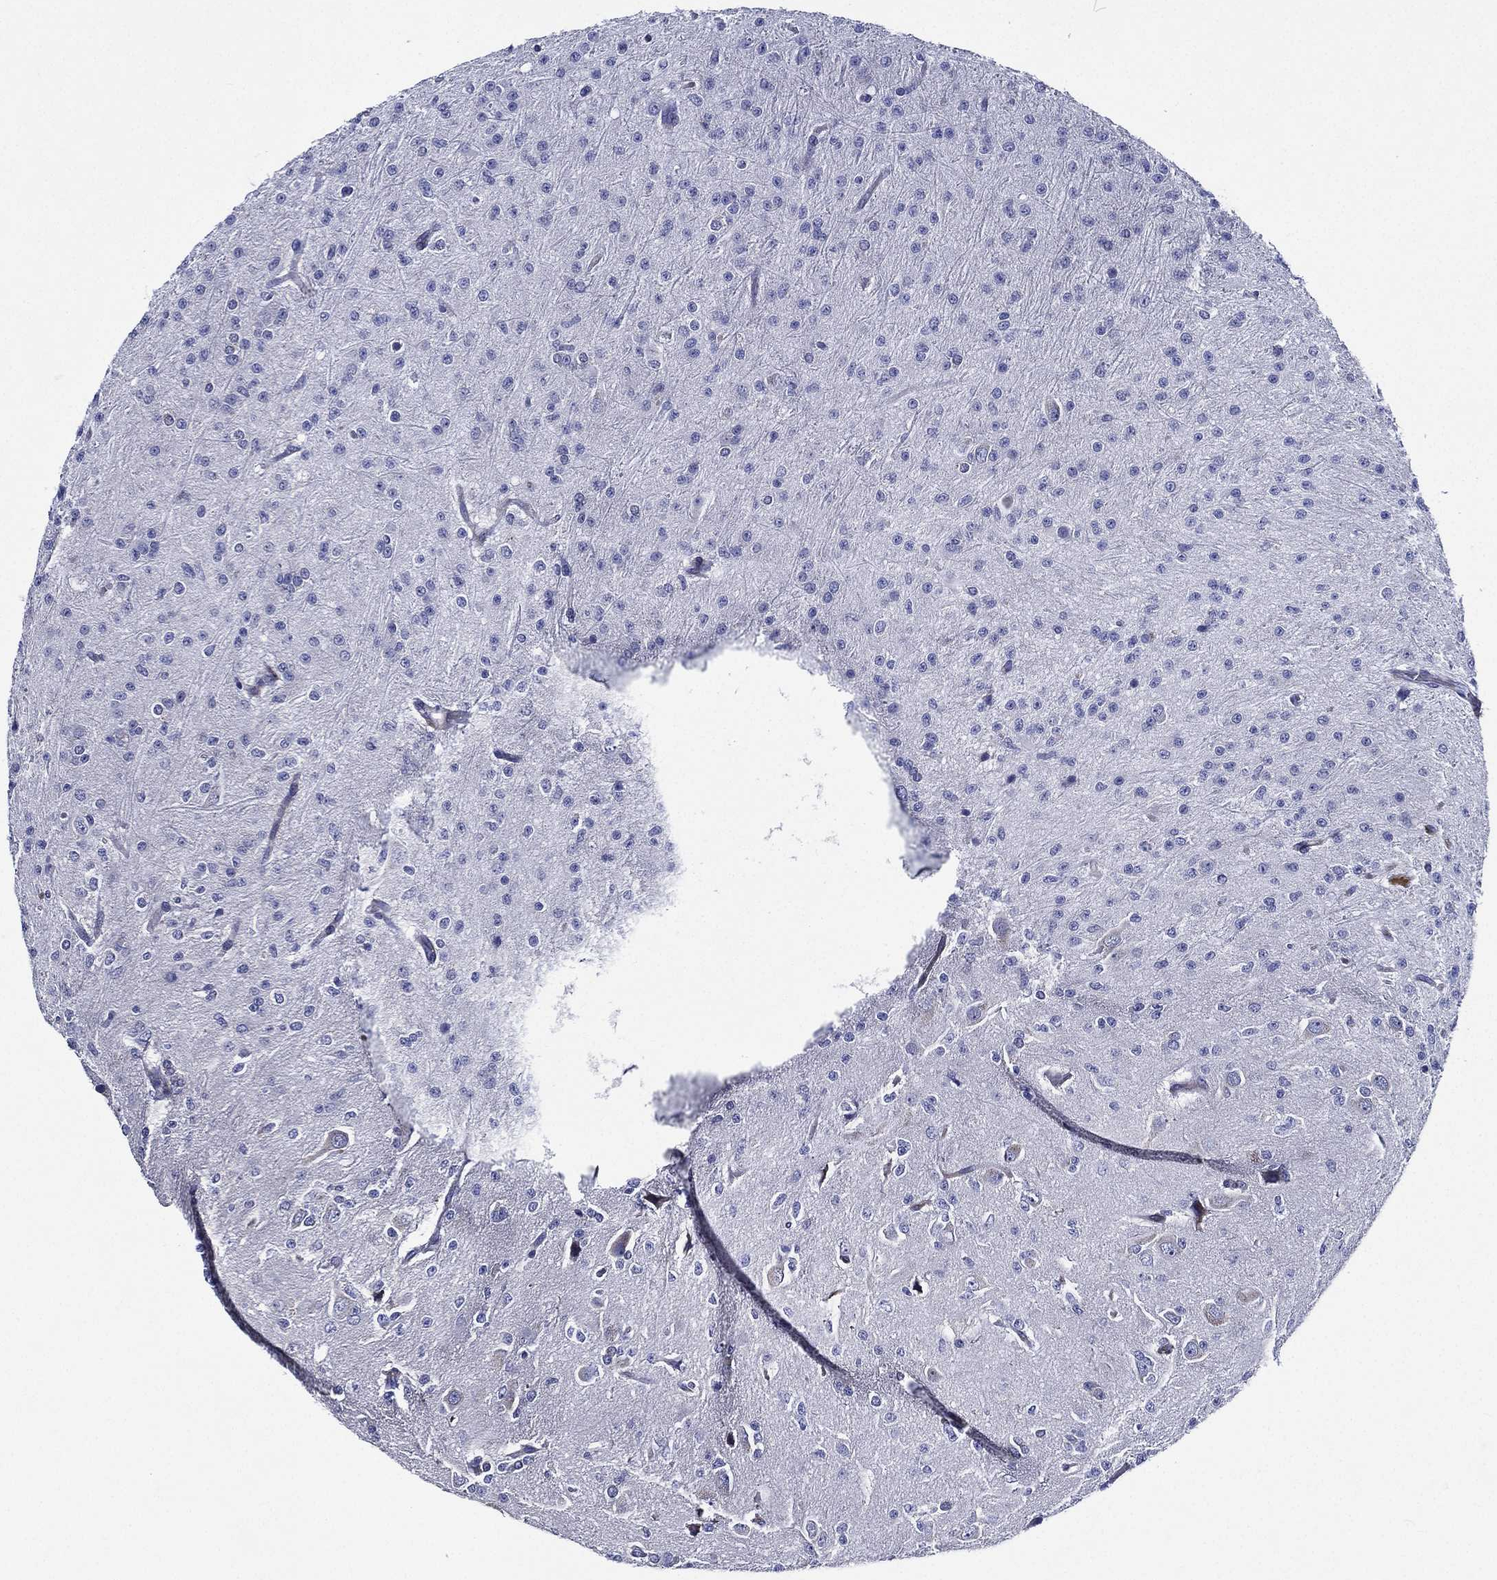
{"staining": {"intensity": "negative", "quantity": "none", "location": "none"}, "tissue": "glioma", "cell_type": "Tumor cells", "image_type": "cancer", "snomed": [{"axis": "morphology", "description": "Glioma, malignant, Low grade"}, {"axis": "topography", "description": "Brain"}], "caption": "Protein analysis of glioma exhibits no significant staining in tumor cells.", "gene": "TMPRSS11D", "patient": {"sex": "male", "age": 27}}